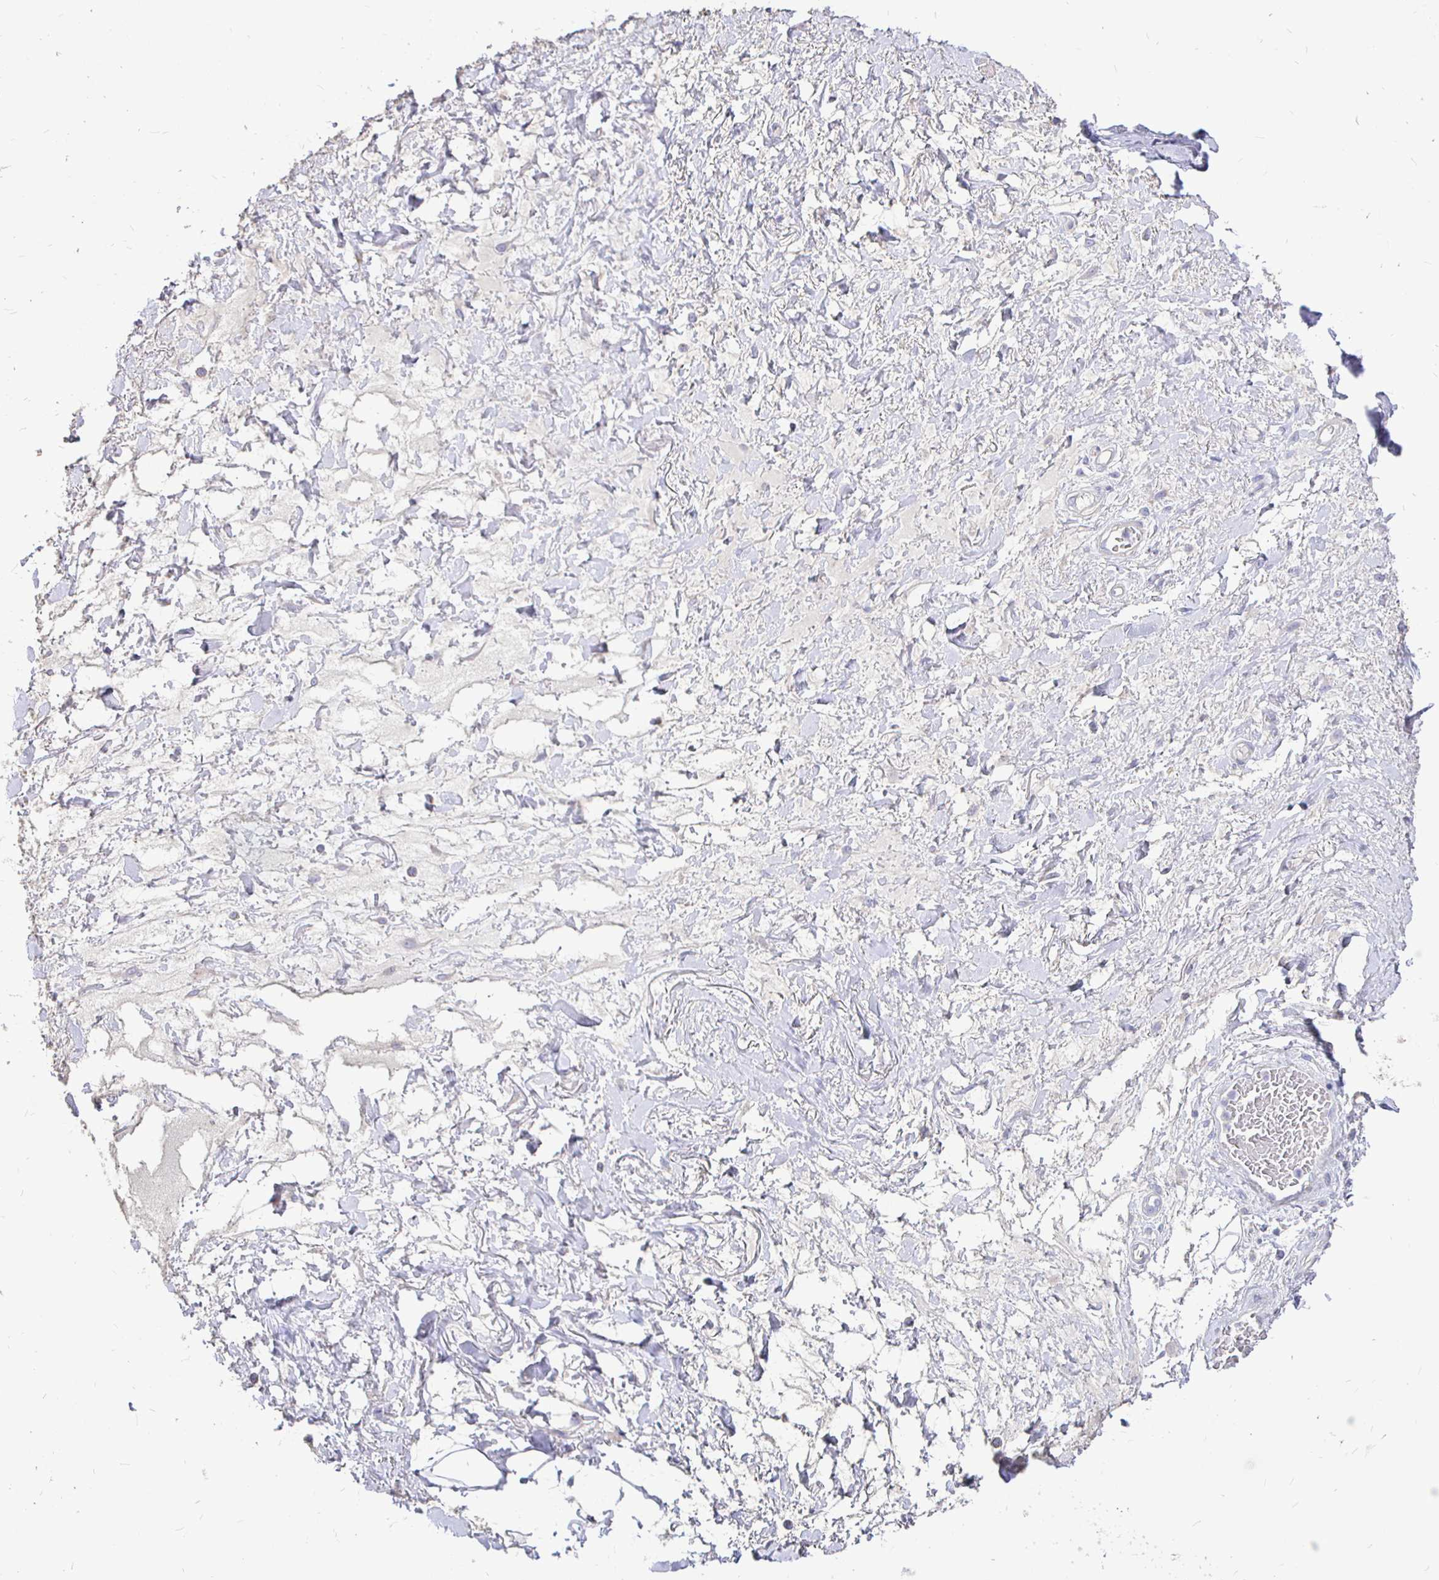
{"staining": {"intensity": "negative", "quantity": "none", "location": "none"}, "tissue": "adipose tissue", "cell_type": "Adipocytes", "image_type": "normal", "snomed": [{"axis": "morphology", "description": "Normal tissue, NOS"}, {"axis": "topography", "description": "Vagina"}, {"axis": "topography", "description": "Peripheral nerve tissue"}], "caption": "IHC of benign adipose tissue displays no positivity in adipocytes. (DAB (3,3'-diaminobenzidine) immunohistochemistry, high magnification).", "gene": "NECAB1", "patient": {"sex": "female", "age": 71}}